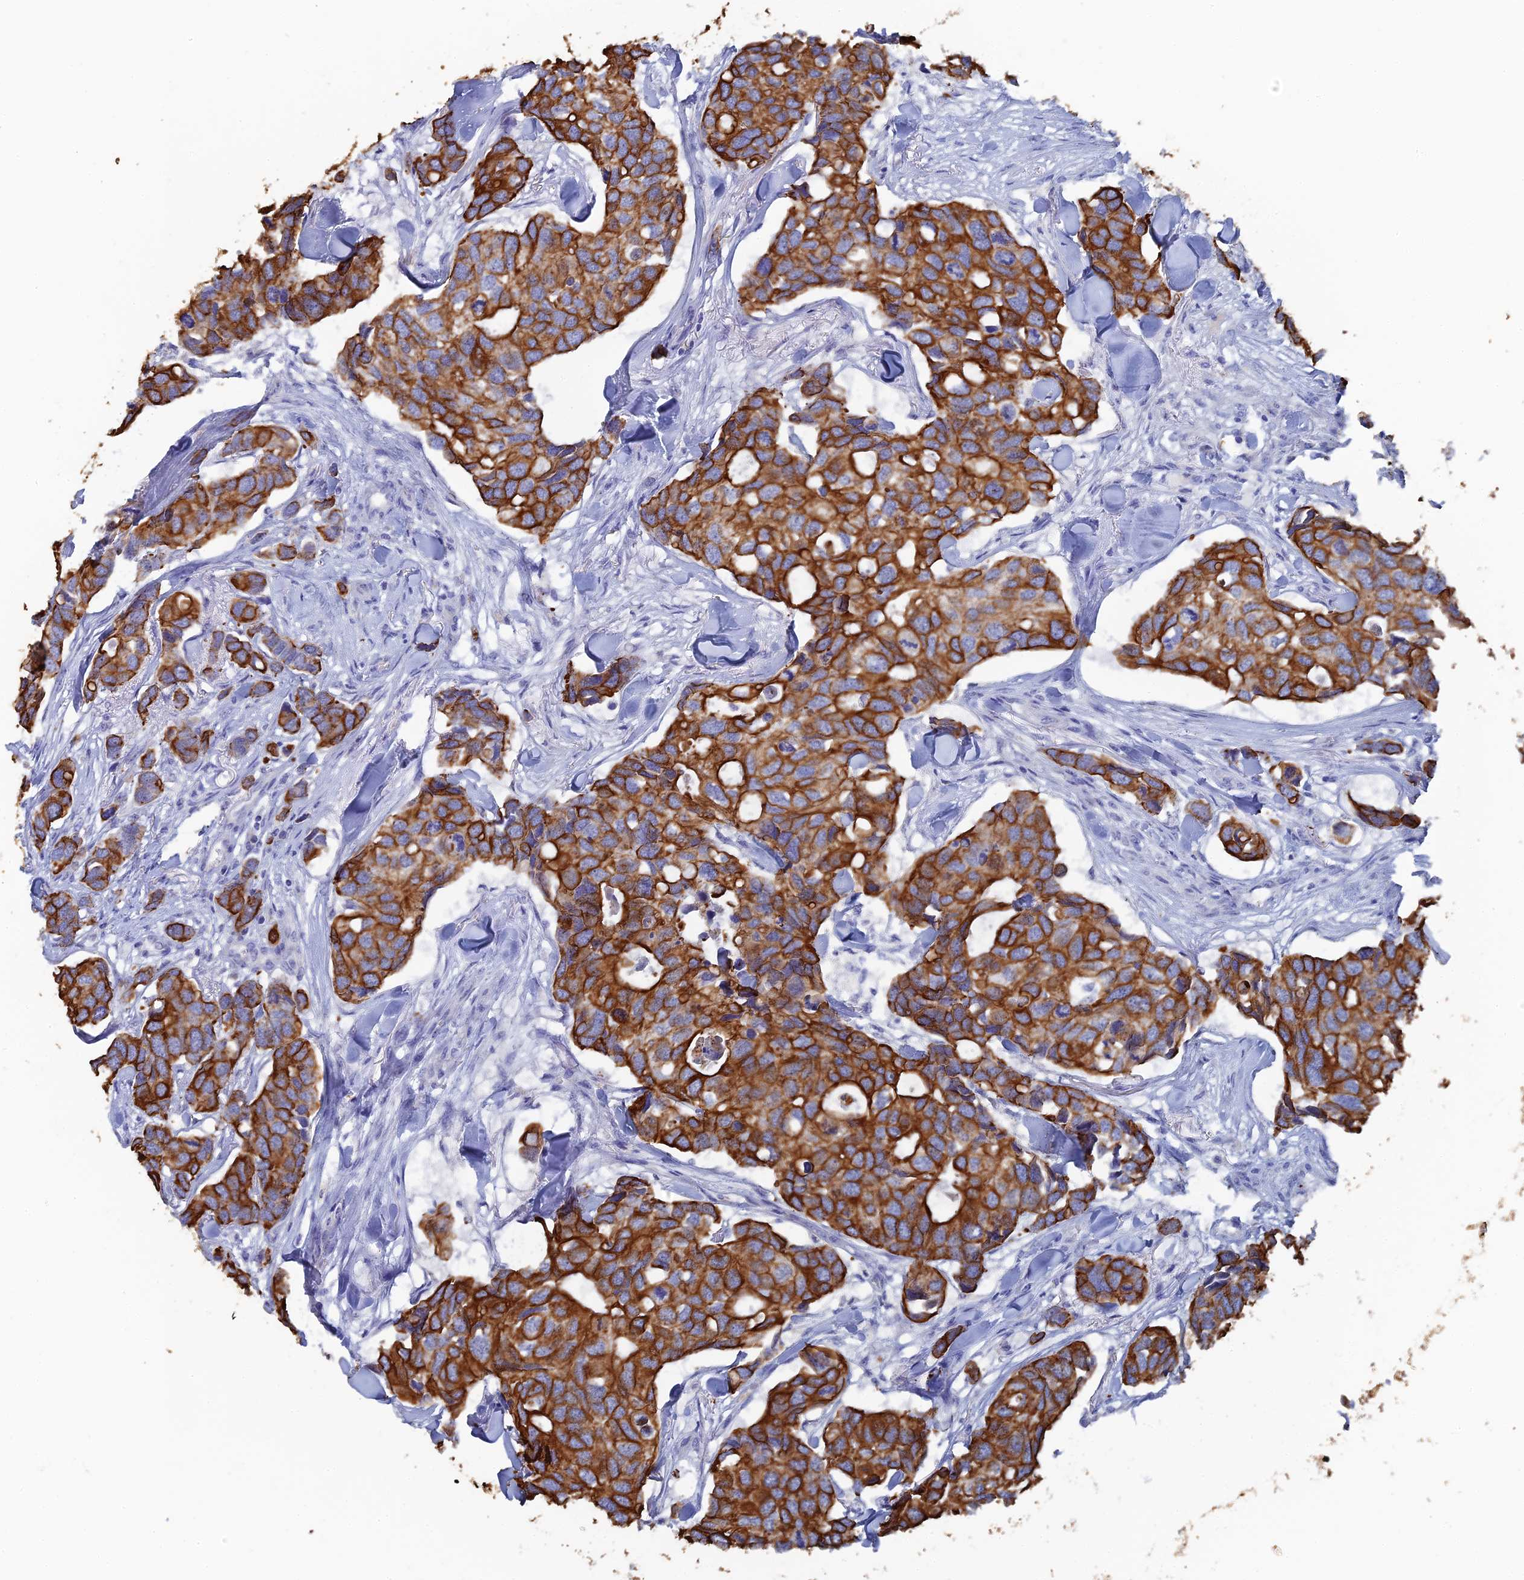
{"staining": {"intensity": "strong", "quantity": ">75%", "location": "cytoplasmic/membranous"}, "tissue": "breast cancer", "cell_type": "Tumor cells", "image_type": "cancer", "snomed": [{"axis": "morphology", "description": "Duct carcinoma"}, {"axis": "topography", "description": "Breast"}], "caption": "Immunohistochemistry image of neoplastic tissue: human breast cancer (intraductal carcinoma) stained using immunohistochemistry shows high levels of strong protein expression localized specifically in the cytoplasmic/membranous of tumor cells, appearing as a cytoplasmic/membranous brown color.", "gene": "SRFBP1", "patient": {"sex": "female", "age": 83}}